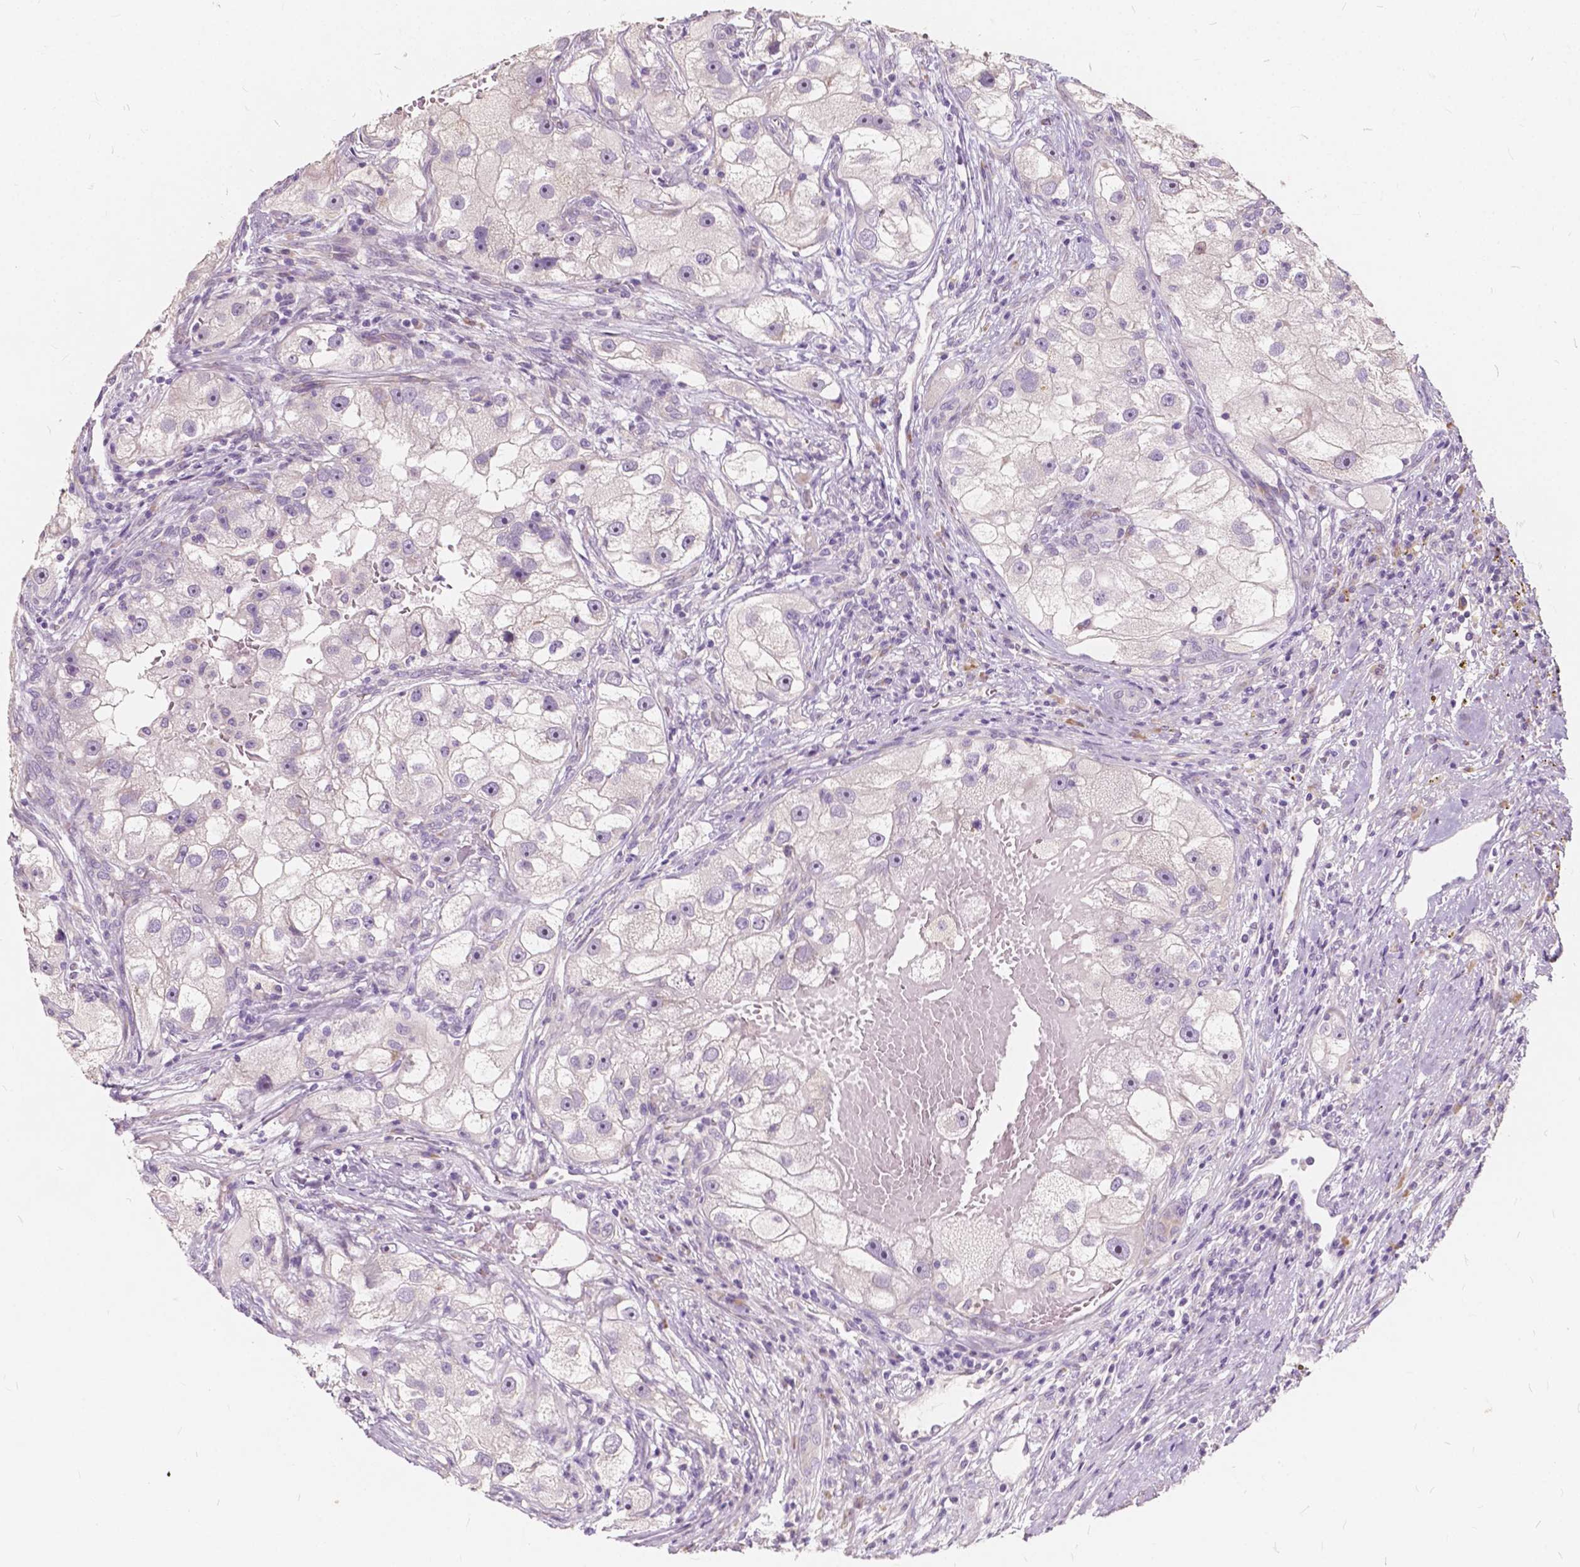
{"staining": {"intensity": "negative", "quantity": "none", "location": "none"}, "tissue": "renal cancer", "cell_type": "Tumor cells", "image_type": "cancer", "snomed": [{"axis": "morphology", "description": "Adenocarcinoma, NOS"}, {"axis": "topography", "description": "Kidney"}], "caption": "Adenocarcinoma (renal) stained for a protein using immunohistochemistry displays no staining tumor cells.", "gene": "SLC7A8", "patient": {"sex": "male", "age": 63}}